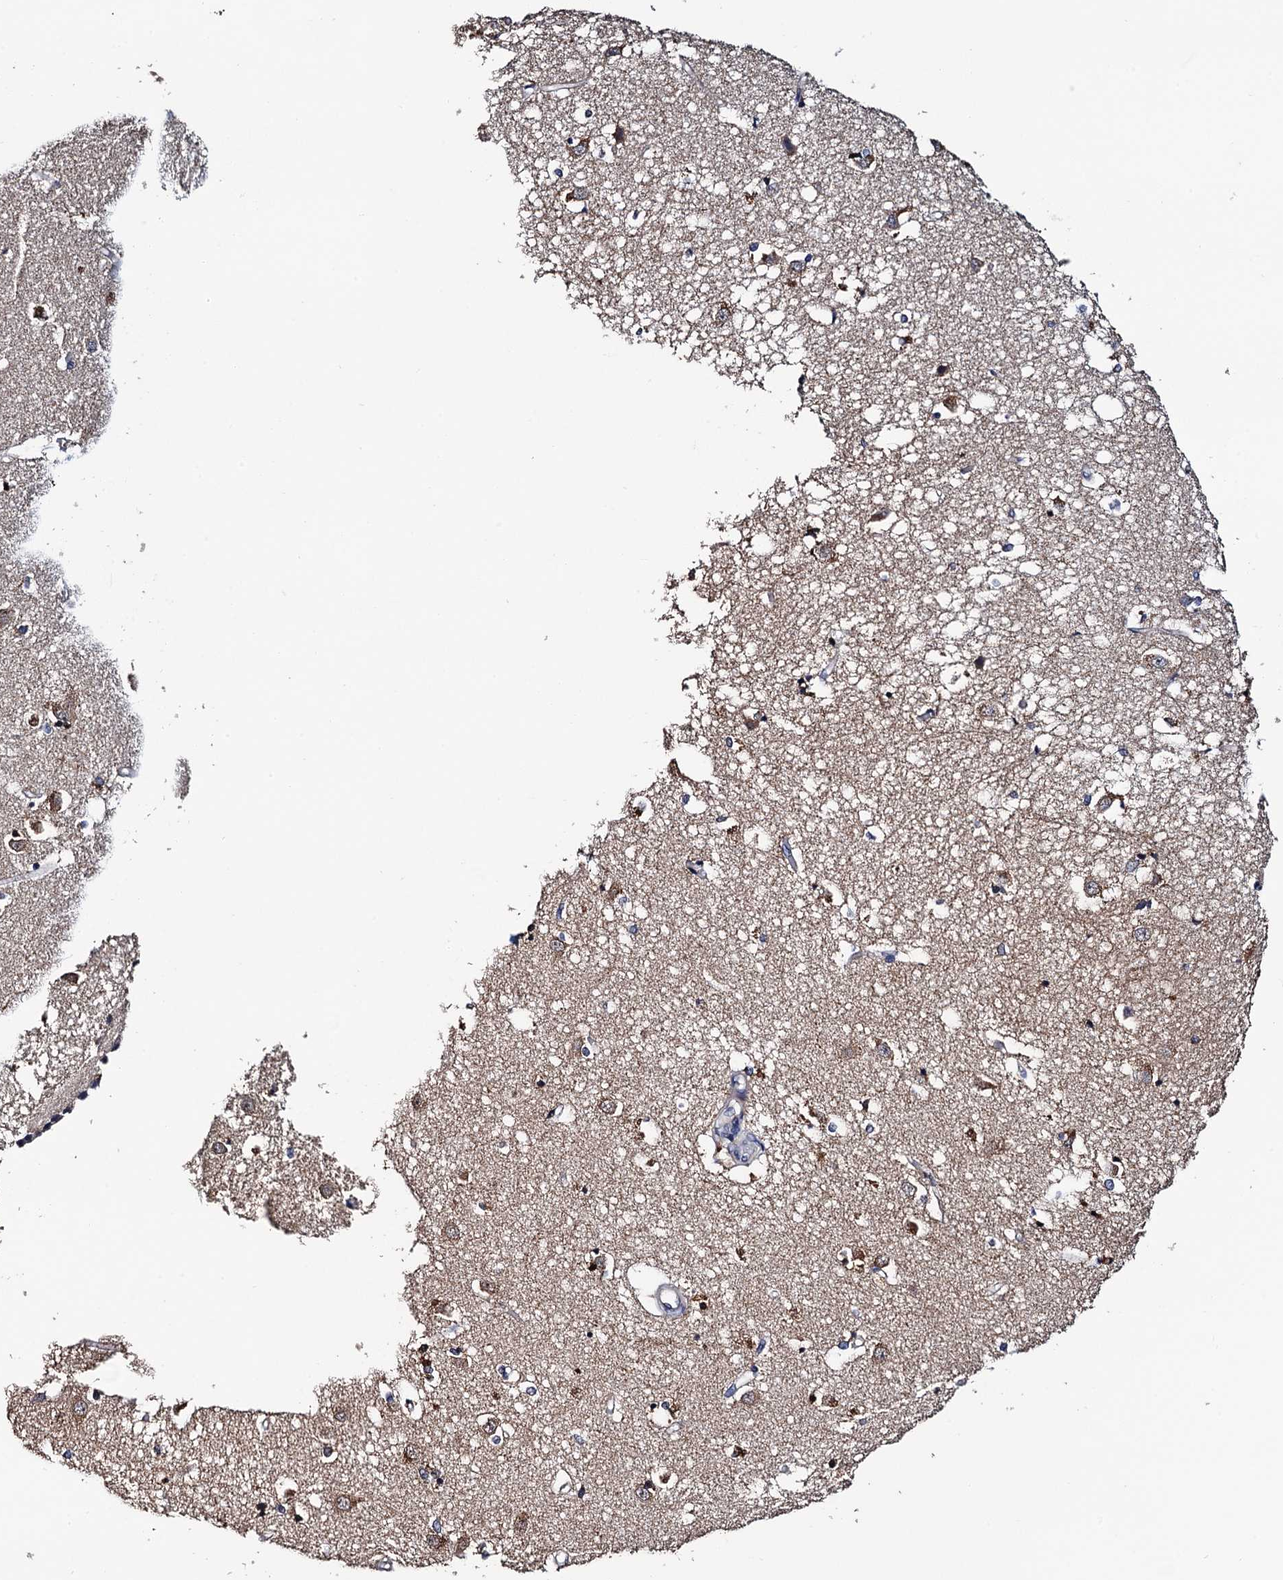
{"staining": {"intensity": "moderate", "quantity": "<25%", "location": "cytoplasmic/membranous"}, "tissue": "caudate", "cell_type": "Glial cells", "image_type": "normal", "snomed": [{"axis": "morphology", "description": "Normal tissue, NOS"}, {"axis": "topography", "description": "Lateral ventricle wall"}], "caption": "High-power microscopy captured an immunohistochemistry photomicrograph of benign caudate, revealing moderate cytoplasmic/membranous staining in about <25% of glial cells.", "gene": "RGS11", "patient": {"sex": "male", "age": 45}}